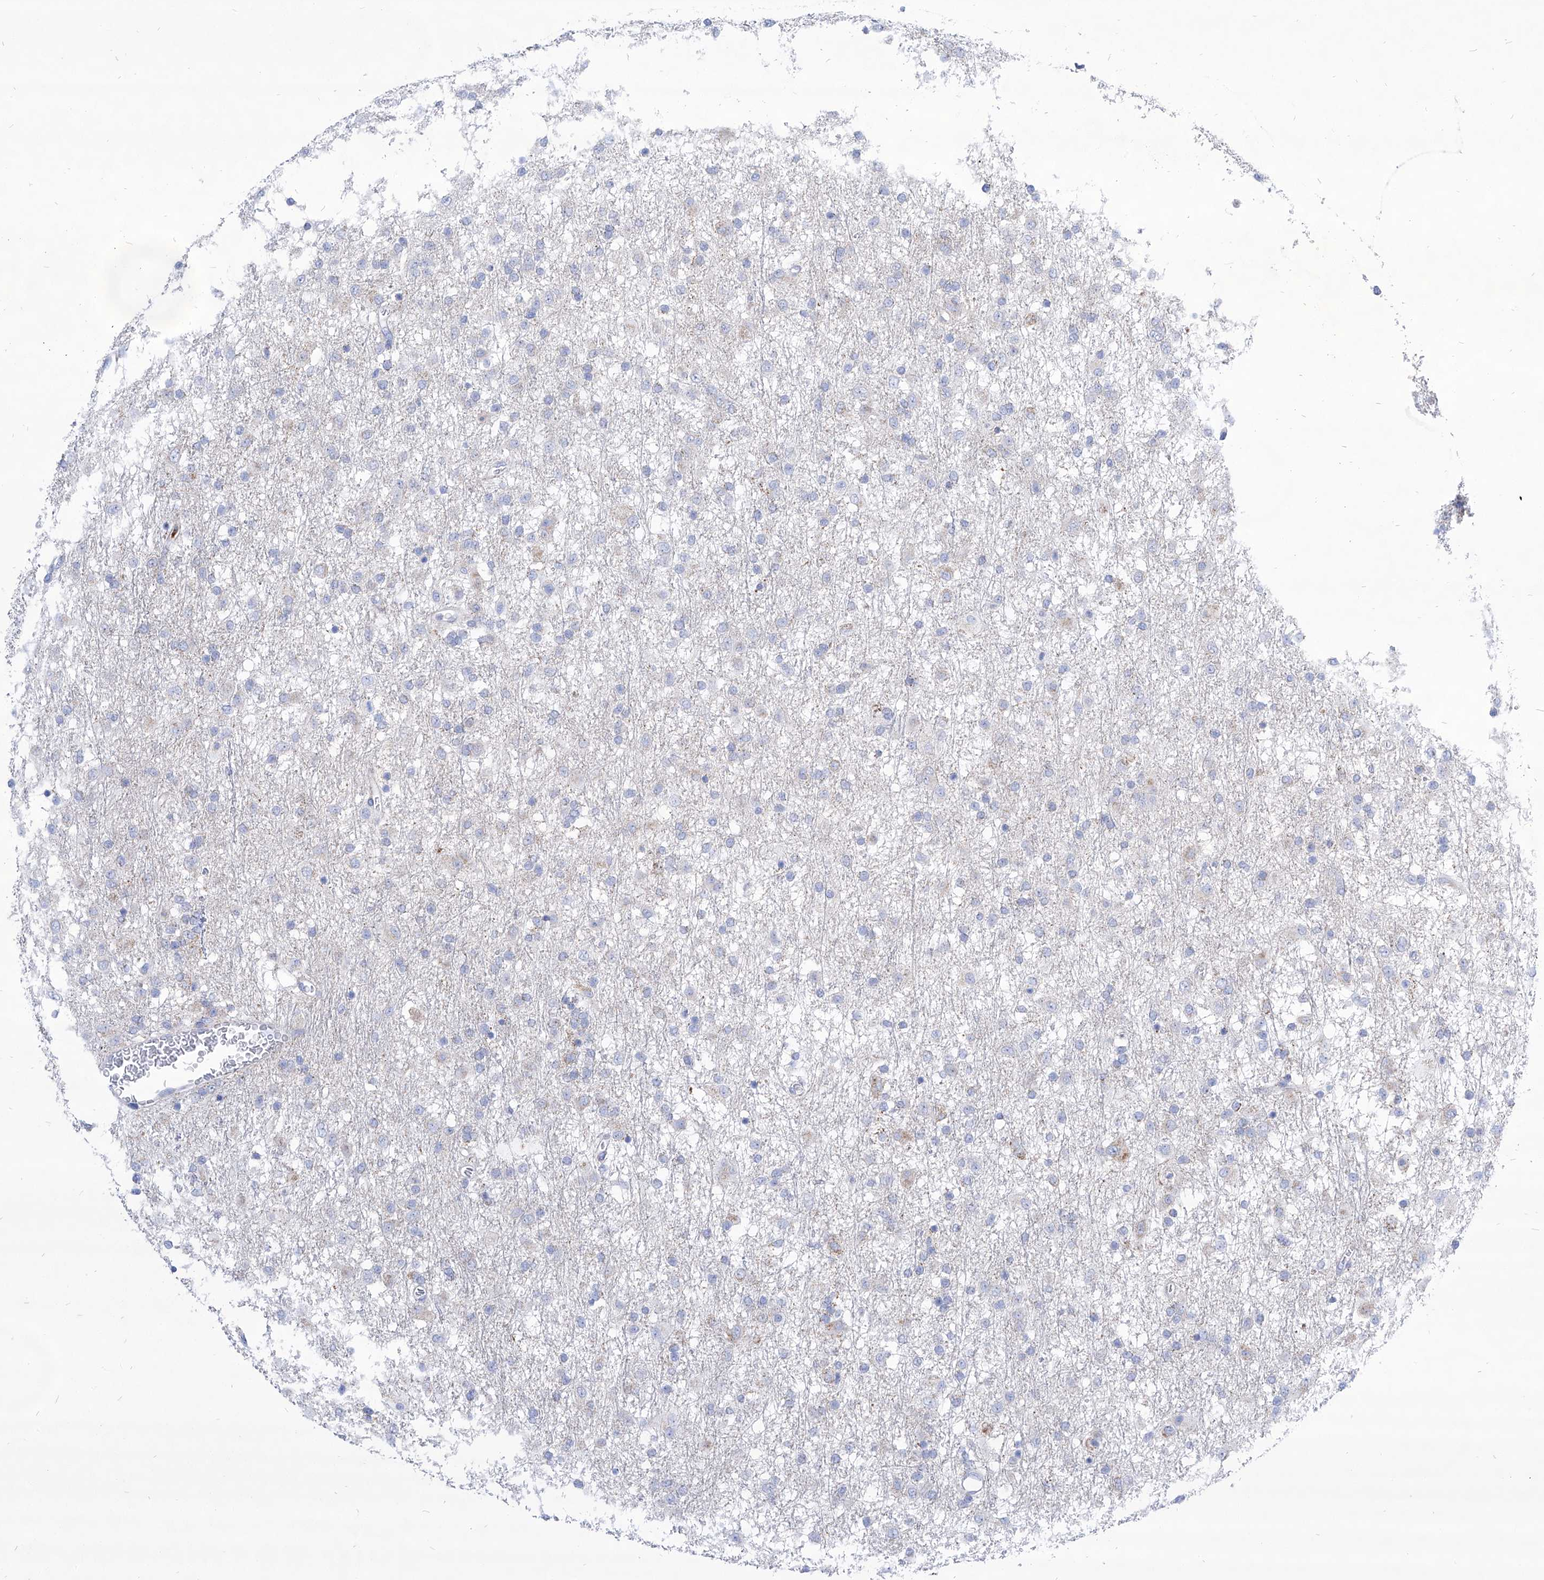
{"staining": {"intensity": "negative", "quantity": "none", "location": "none"}, "tissue": "glioma", "cell_type": "Tumor cells", "image_type": "cancer", "snomed": [{"axis": "morphology", "description": "Glioma, malignant, Low grade"}, {"axis": "topography", "description": "Brain"}], "caption": "Immunohistochemistry (IHC) histopathology image of neoplastic tissue: human glioma stained with DAB (3,3'-diaminobenzidine) demonstrates no significant protein staining in tumor cells. (Brightfield microscopy of DAB immunohistochemistry at high magnification).", "gene": "COQ3", "patient": {"sex": "male", "age": 65}}